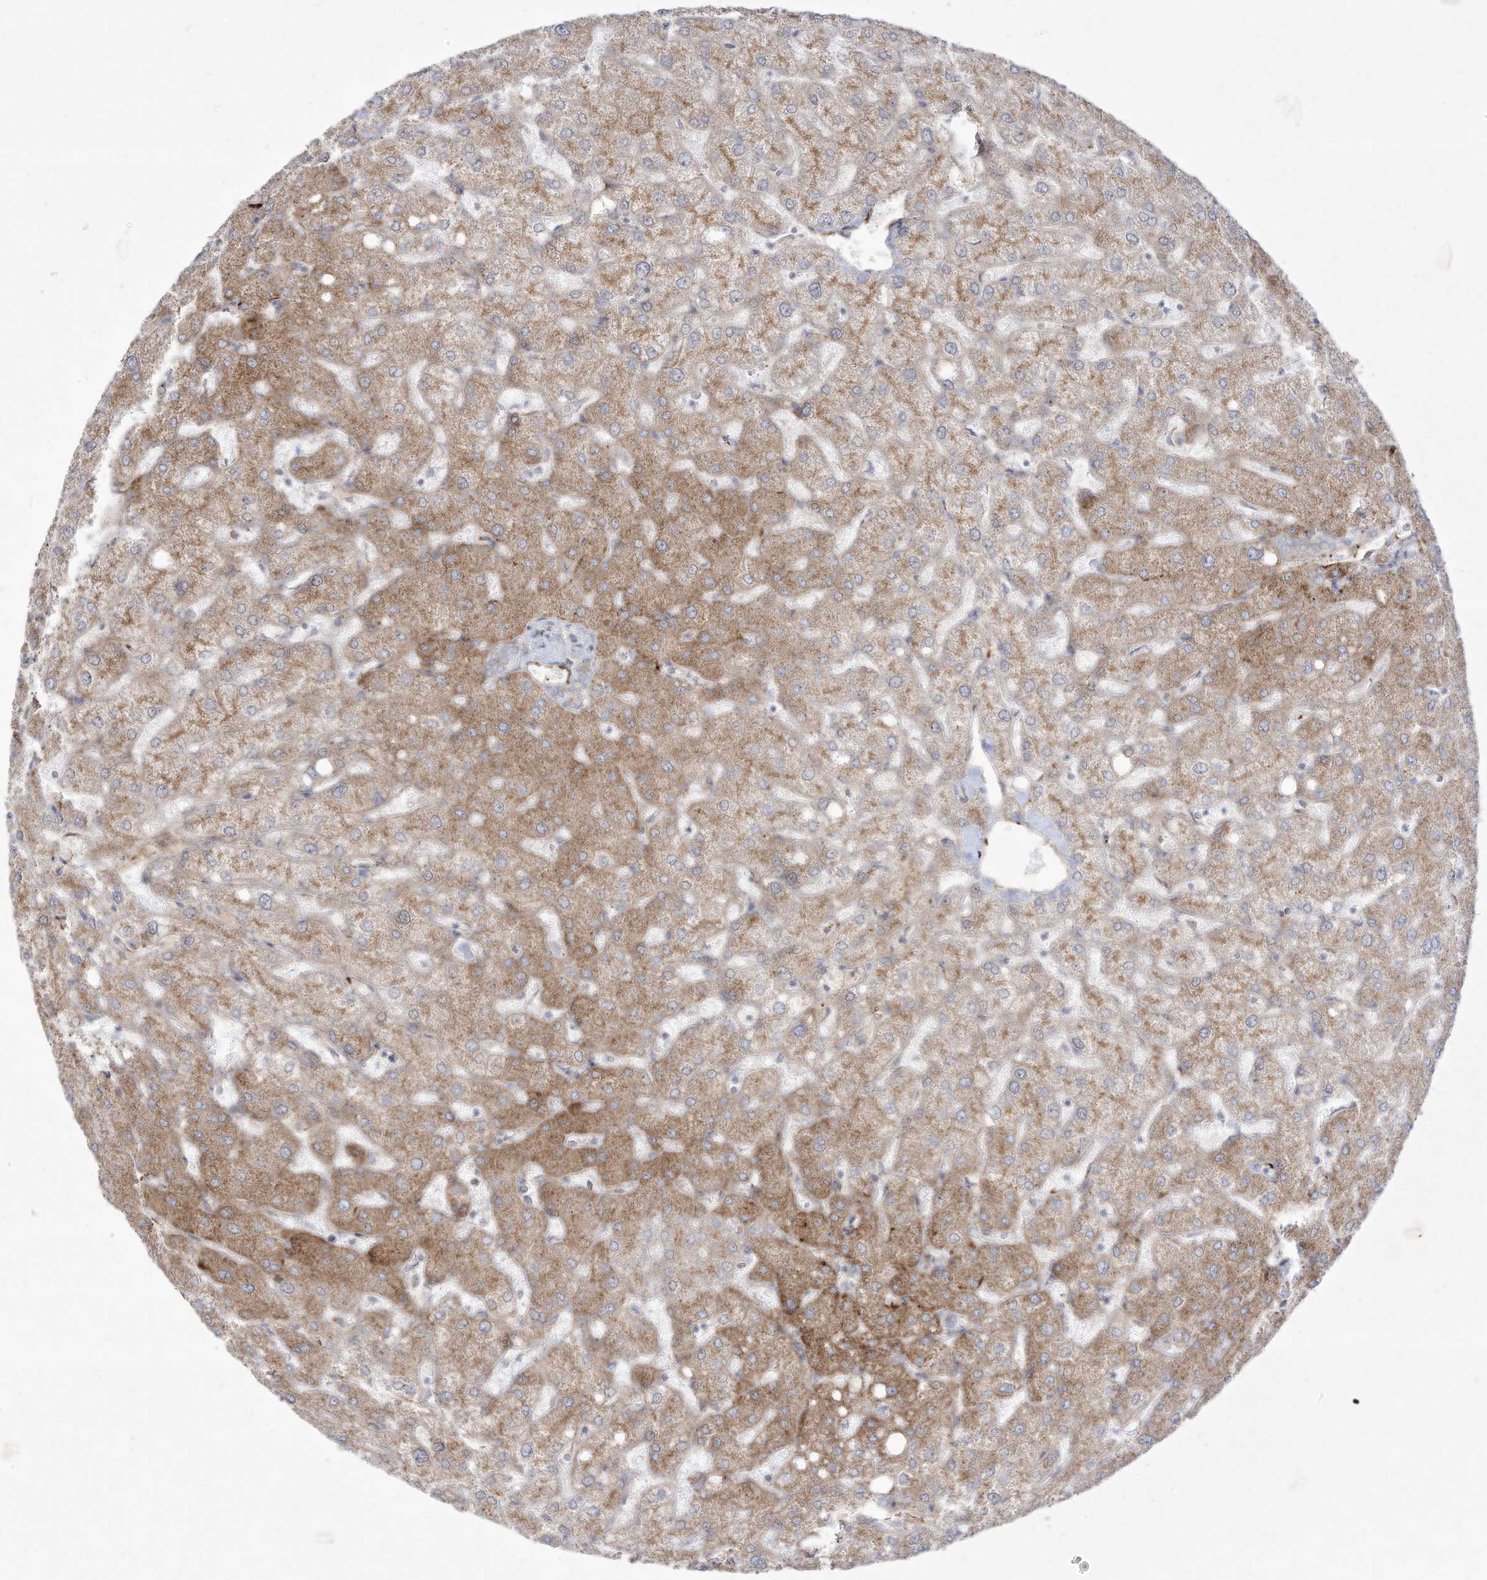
{"staining": {"intensity": "negative", "quantity": "none", "location": "none"}, "tissue": "liver", "cell_type": "Cholangiocytes", "image_type": "normal", "snomed": [{"axis": "morphology", "description": "Normal tissue, NOS"}, {"axis": "topography", "description": "Liver"}], "caption": "The image reveals no significant expression in cholangiocytes of liver. (Brightfield microscopy of DAB IHC at high magnification).", "gene": "ZGRF1", "patient": {"sex": "female", "age": 54}}